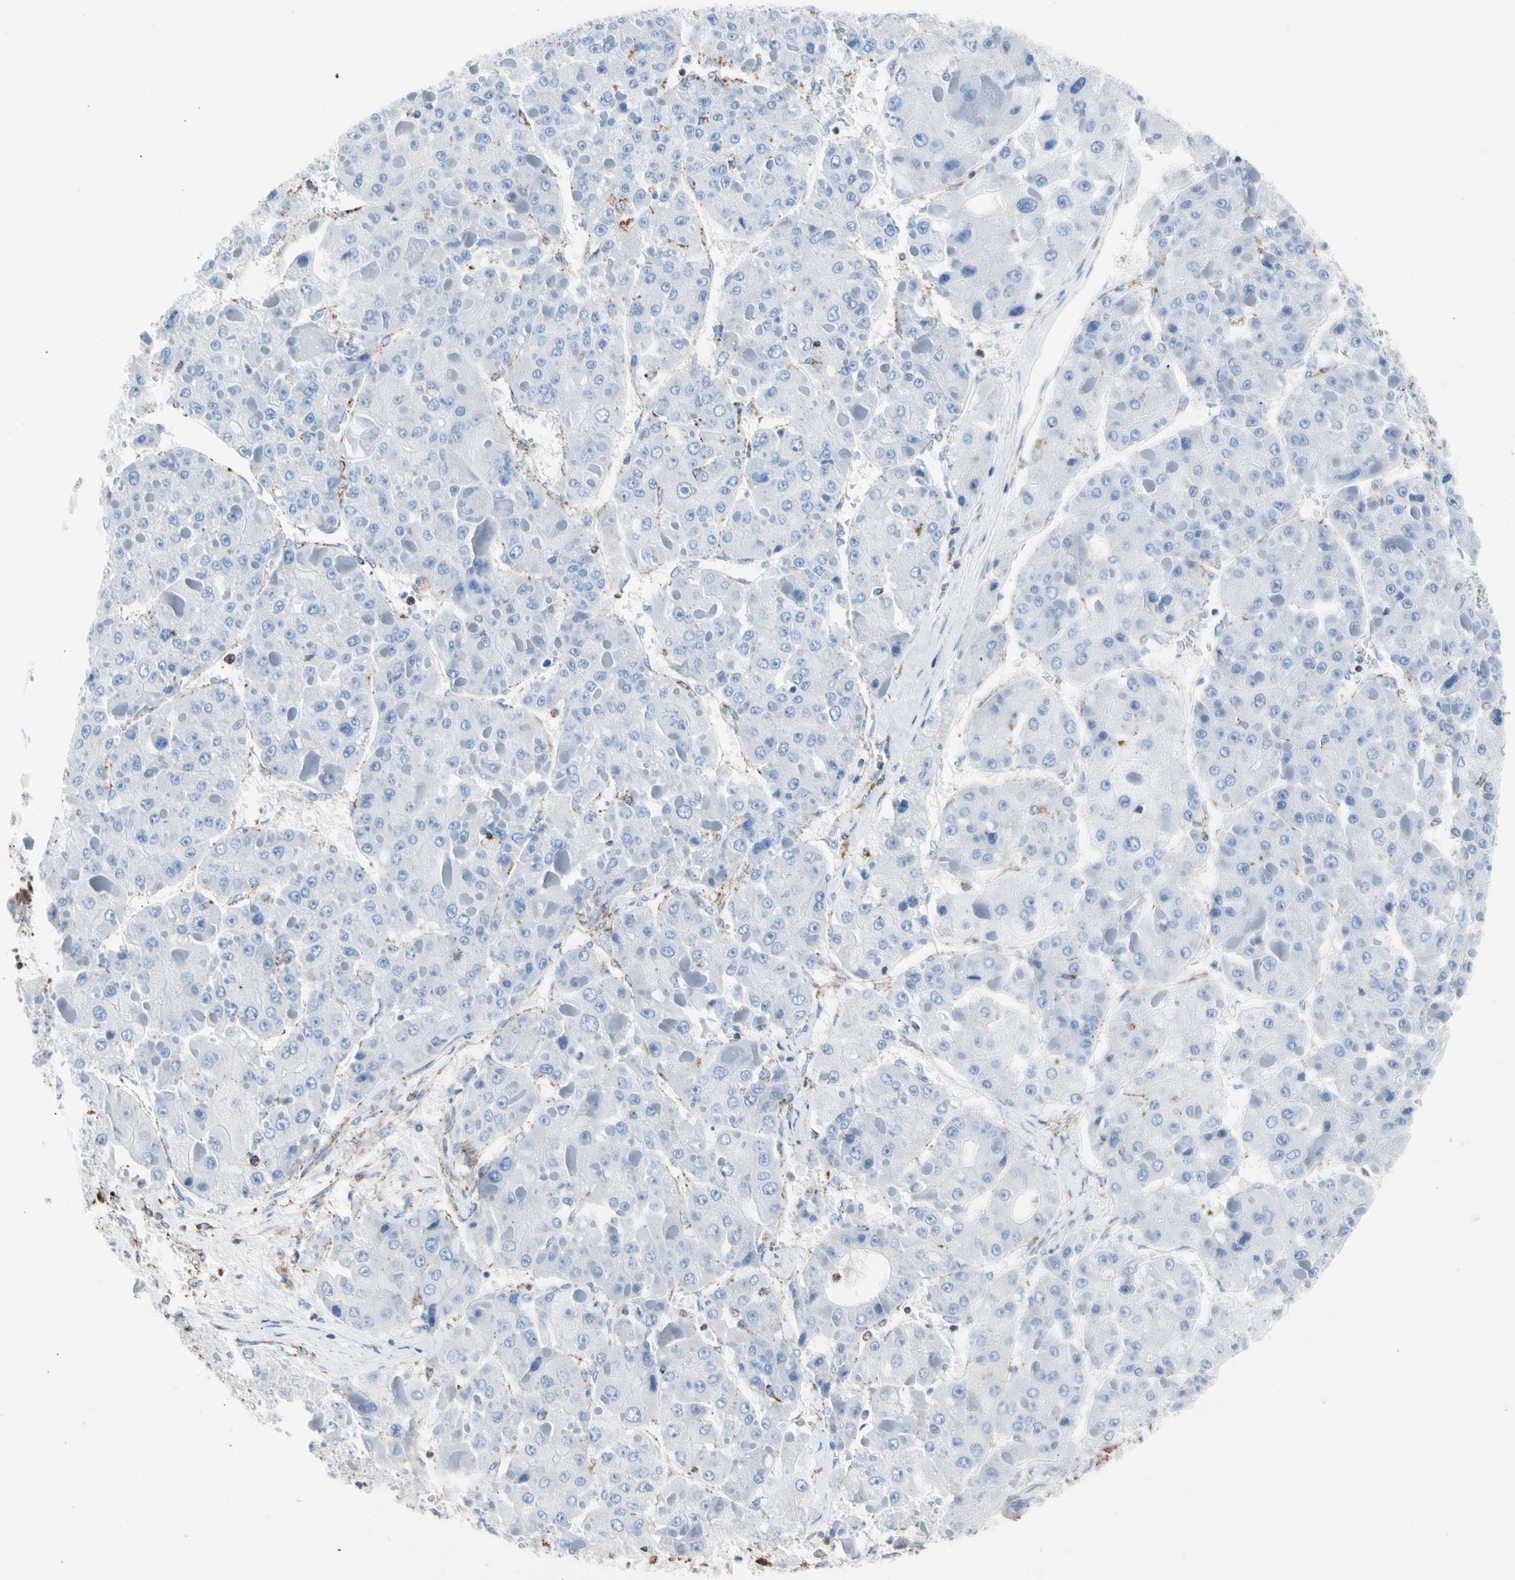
{"staining": {"intensity": "negative", "quantity": "none", "location": "none"}, "tissue": "liver cancer", "cell_type": "Tumor cells", "image_type": "cancer", "snomed": [{"axis": "morphology", "description": "Carcinoma, Hepatocellular, NOS"}, {"axis": "topography", "description": "Liver"}], "caption": "There is no significant positivity in tumor cells of liver cancer (hepatocellular carcinoma).", "gene": "HK1", "patient": {"sex": "female", "age": 73}}